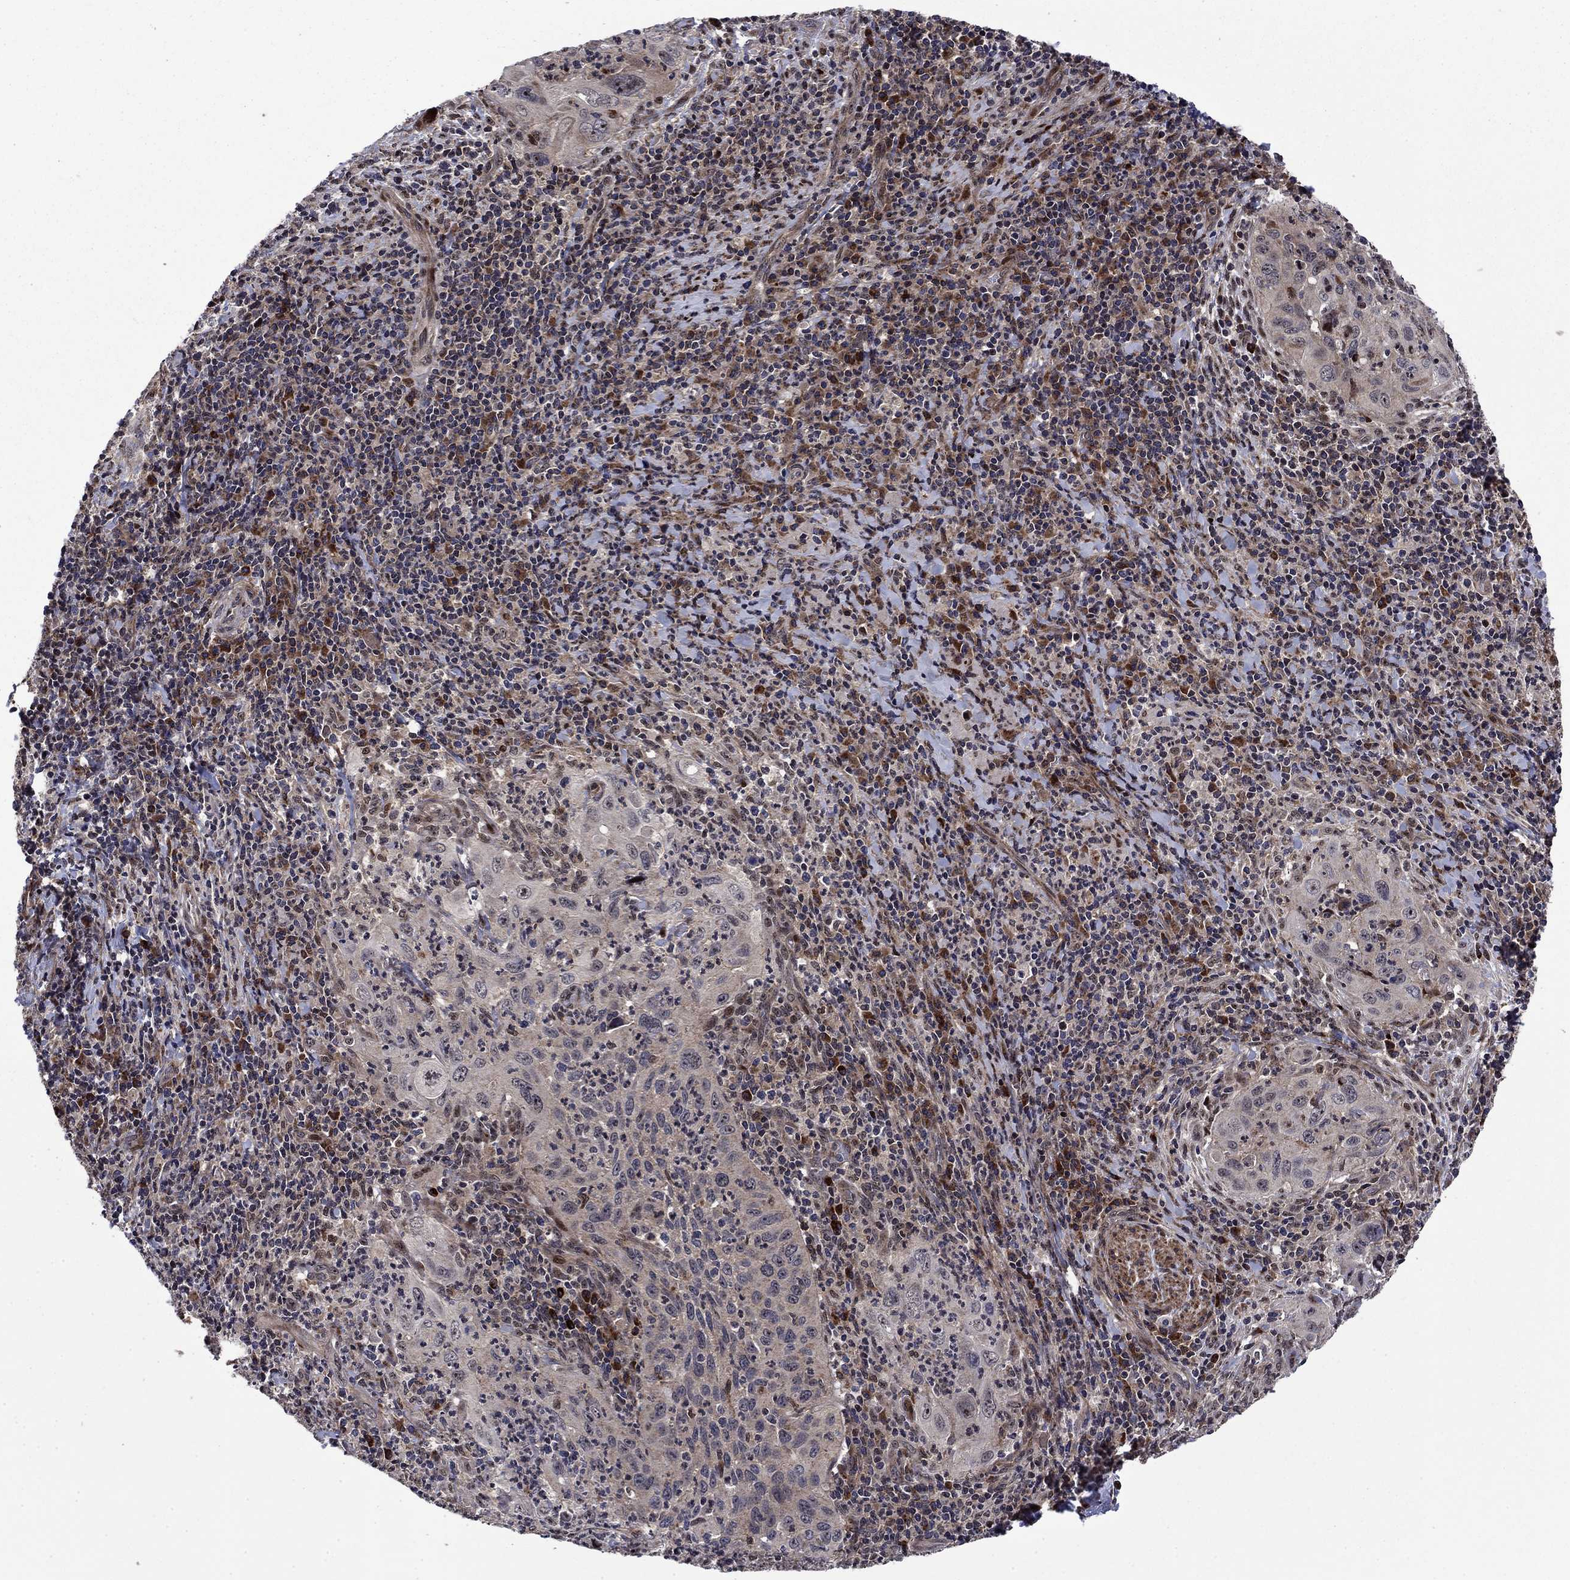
{"staining": {"intensity": "moderate", "quantity": "<25%", "location": "cytoplasmic/membranous,nuclear"}, "tissue": "cervical cancer", "cell_type": "Tumor cells", "image_type": "cancer", "snomed": [{"axis": "morphology", "description": "Squamous cell carcinoma, NOS"}, {"axis": "topography", "description": "Cervix"}], "caption": "Immunohistochemical staining of cervical squamous cell carcinoma shows low levels of moderate cytoplasmic/membranous and nuclear protein positivity in approximately <25% of tumor cells.", "gene": "AGTPBP1", "patient": {"sex": "female", "age": 26}}